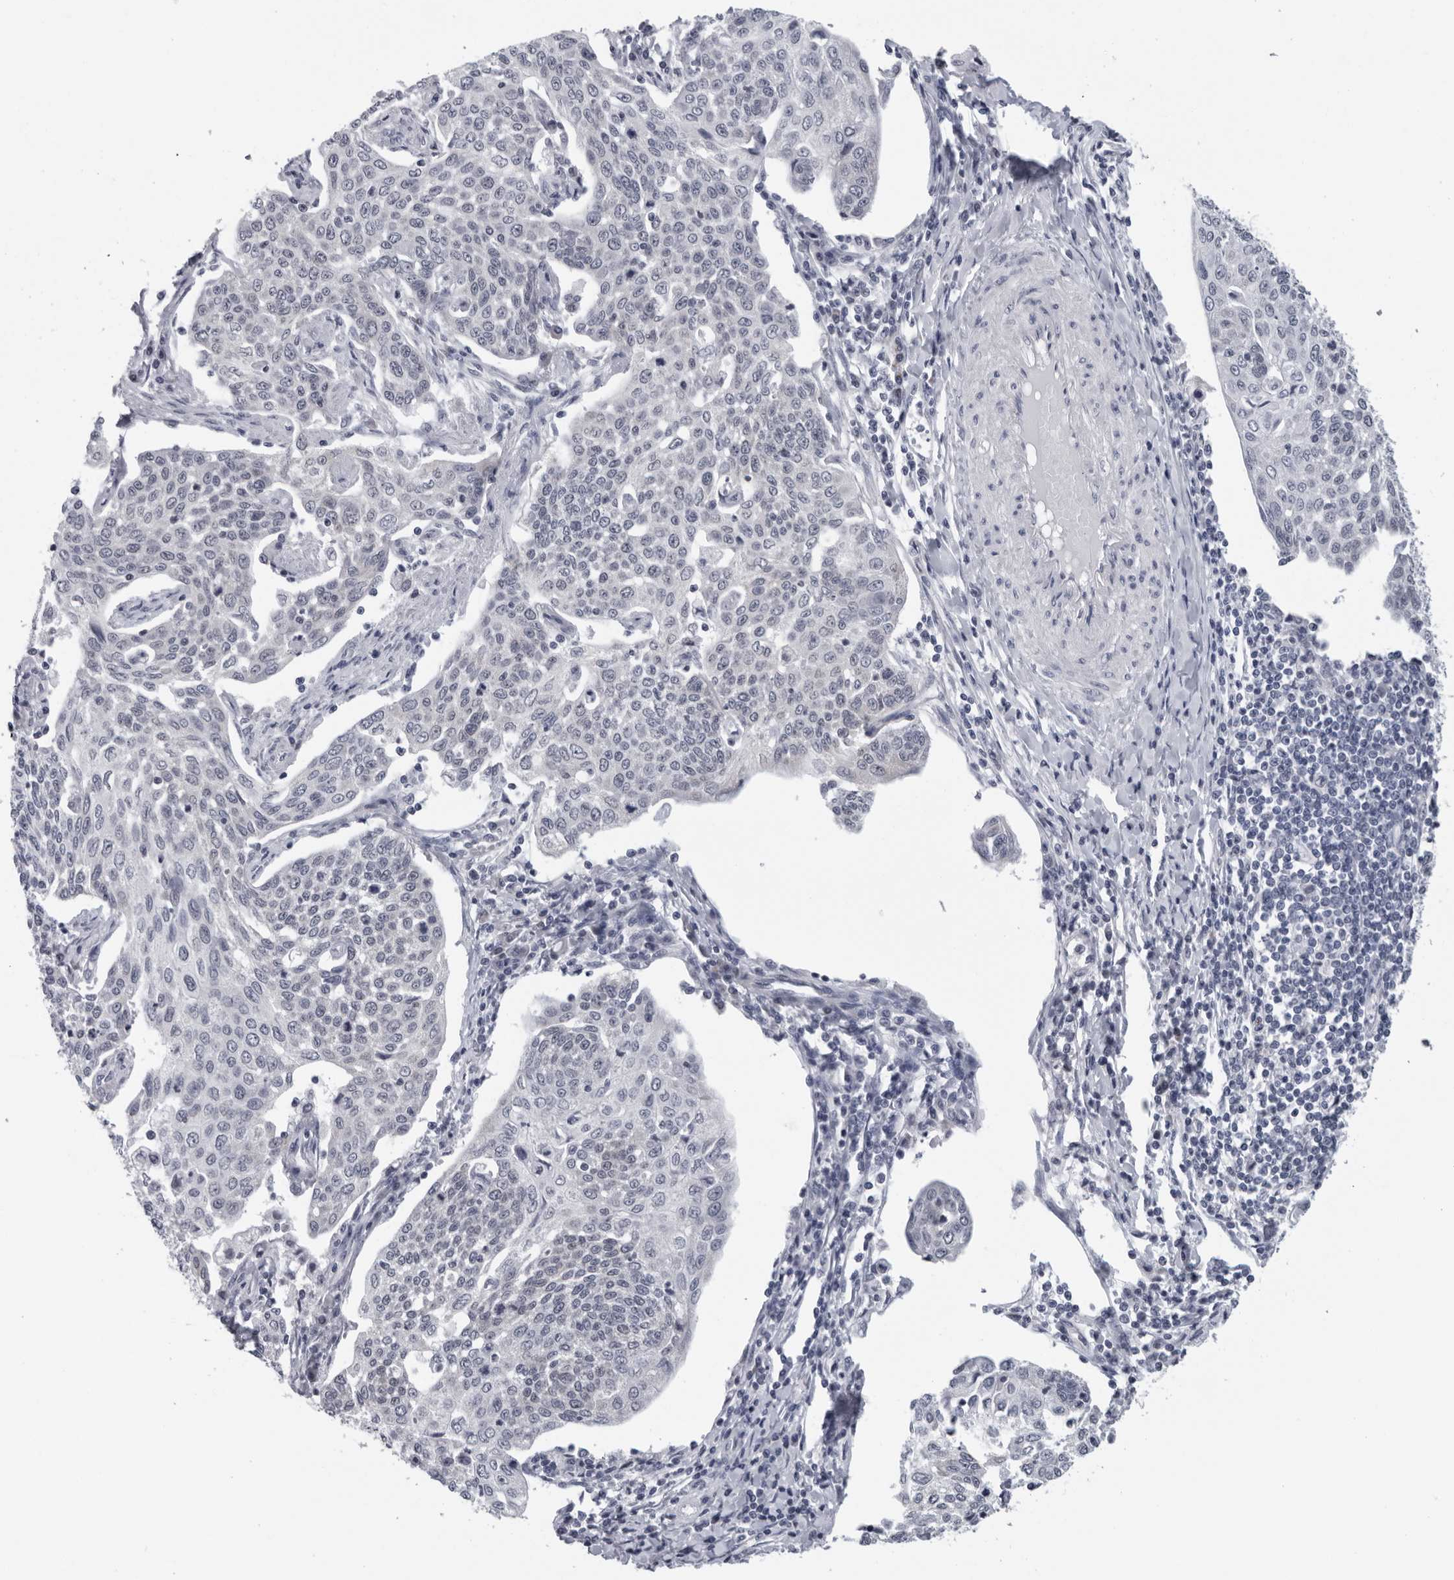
{"staining": {"intensity": "negative", "quantity": "none", "location": "none"}, "tissue": "cervical cancer", "cell_type": "Tumor cells", "image_type": "cancer", "snomed": [{"axis": "morphology", "description": "Squamous cell carcinoma, NOS"}, {"axis": "topography", "description": "Cervix"}], "caption": "Tumor cells are negative for protein expression in human cervical cancer (squamous cell carcinoma). (Immunohistochemistry (ihc), brightfield microscopy, high magnification).", "gene": "CPT2", "patient": {"sex": "female", "age": 34}}